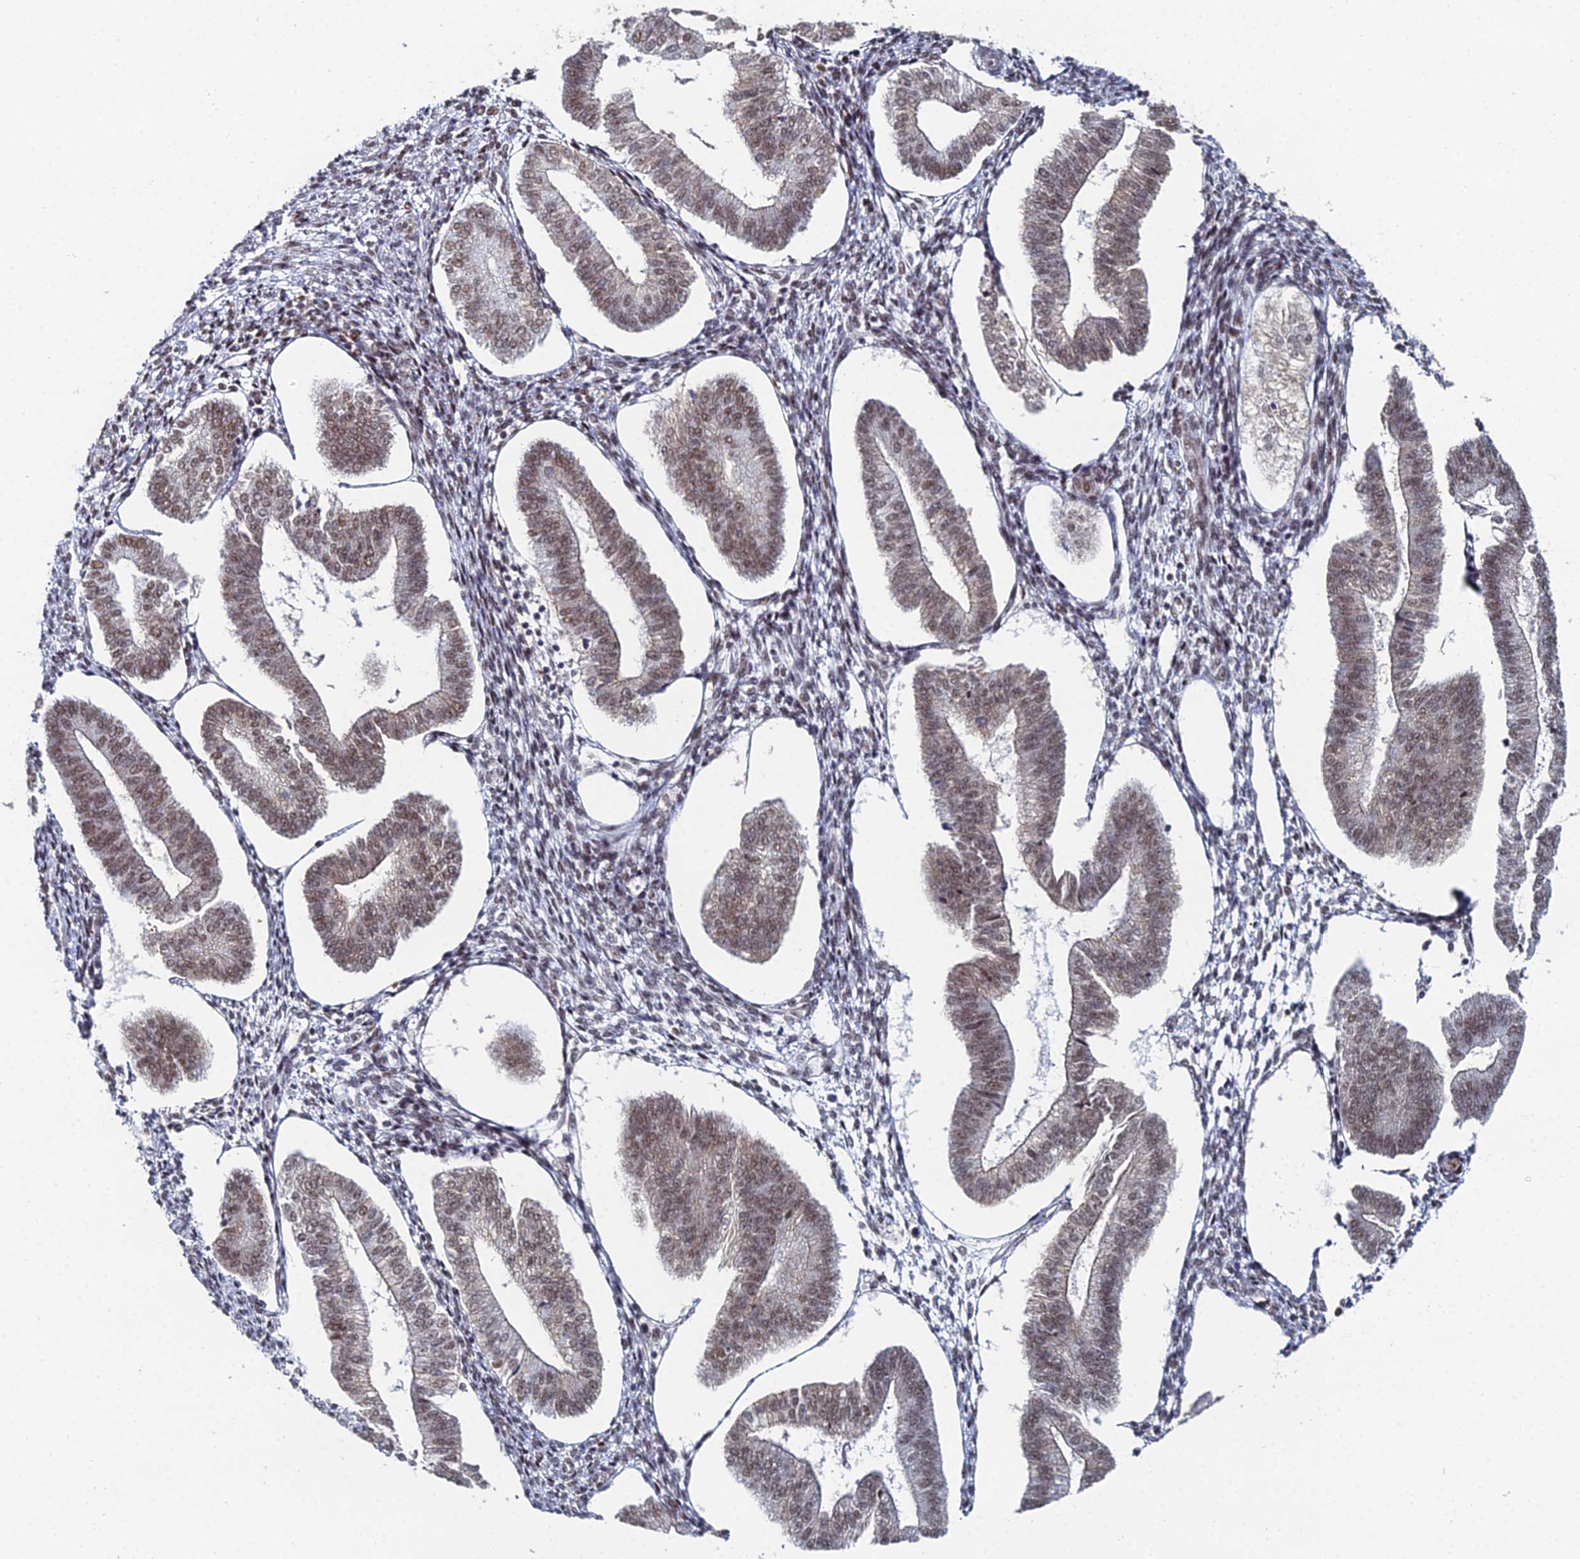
{"staining": {"intensity": "moderate", "quantity": ">75%", "location": "nuclear"}, "tissue": "endometrium", "cell_type": "Cells in endometrial stroma", "image_type": "normal", "snomed": [{"axis": "morphology", "description": "Normal tissue, NOS"}, {"axis": "topography", "description": "Endometrium"}], "caption": "High-magnification brightfield microscopy of unremarkable endometrium stained with DAB (3,3'-diaminobenzidine) (brown) and counterstained with hematoxylin (blue). cells in endometrial stroma exhibit moderate nuclear expression is present in about>75% of cells.", "gene": "GSC2", "patient": {"sex": "female", "age": 34}}